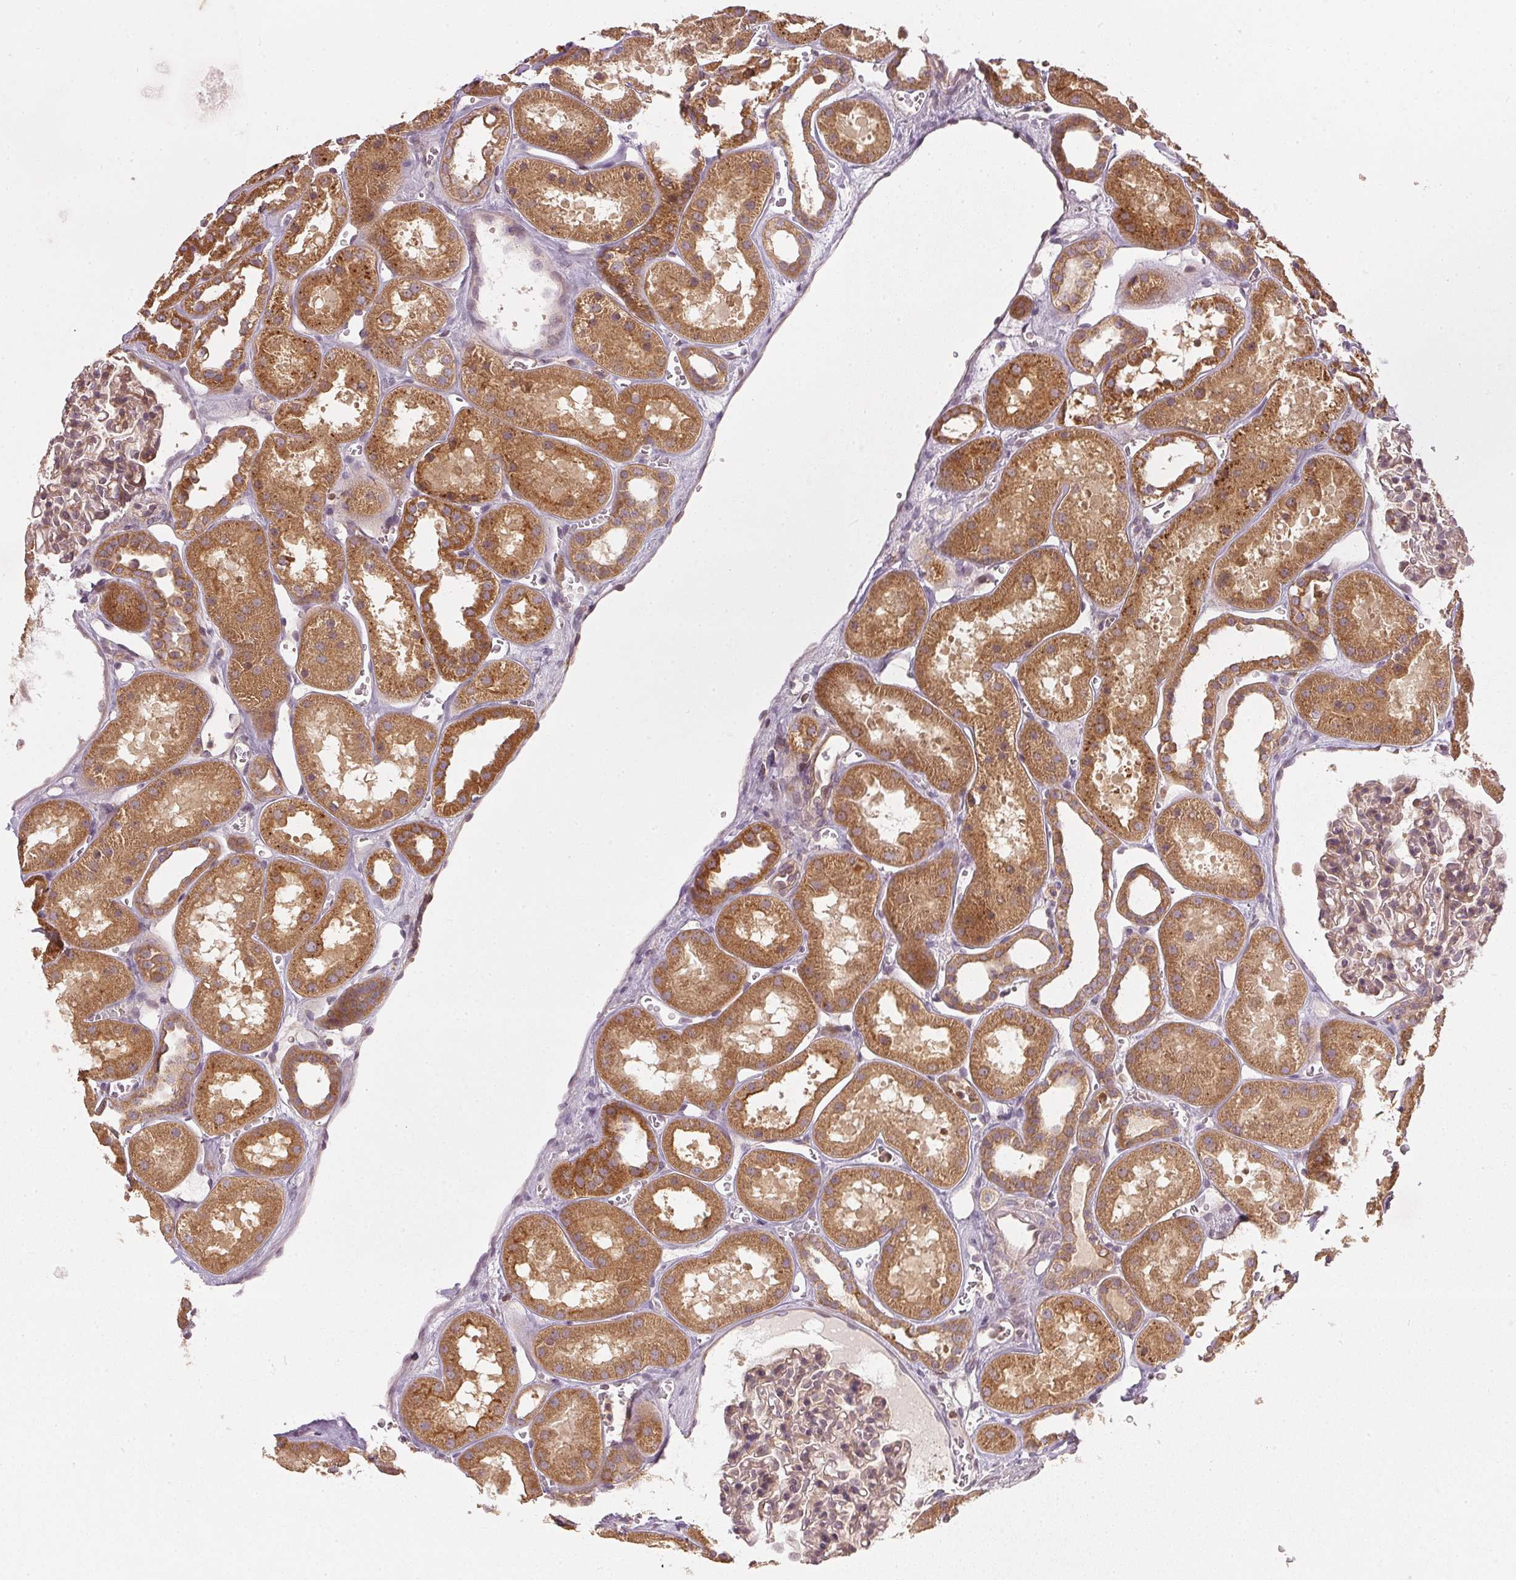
{"staining": {"intensity": "weak", "quantity": "25%-75%", "location": "cytoplasmic/membranous"}, "tissue": "kidney", "cell_type": "Cells in glomeruli", "image_type": "normal", "snomed": [{"axis": "morphology", "description": "Normal tissue, NOS"}, {"axis": "topography", "description": "Kidney"}], "caption": "Kidney stained with DAB (3,3'-diaminobenzidine) IHC reveals low levels of weak cytoplasmic/membranous expression in approximately 25%-75% of cells in glomeruli.", "gene": "NADK2", "patient": {"sex": "female", "age": 41}}